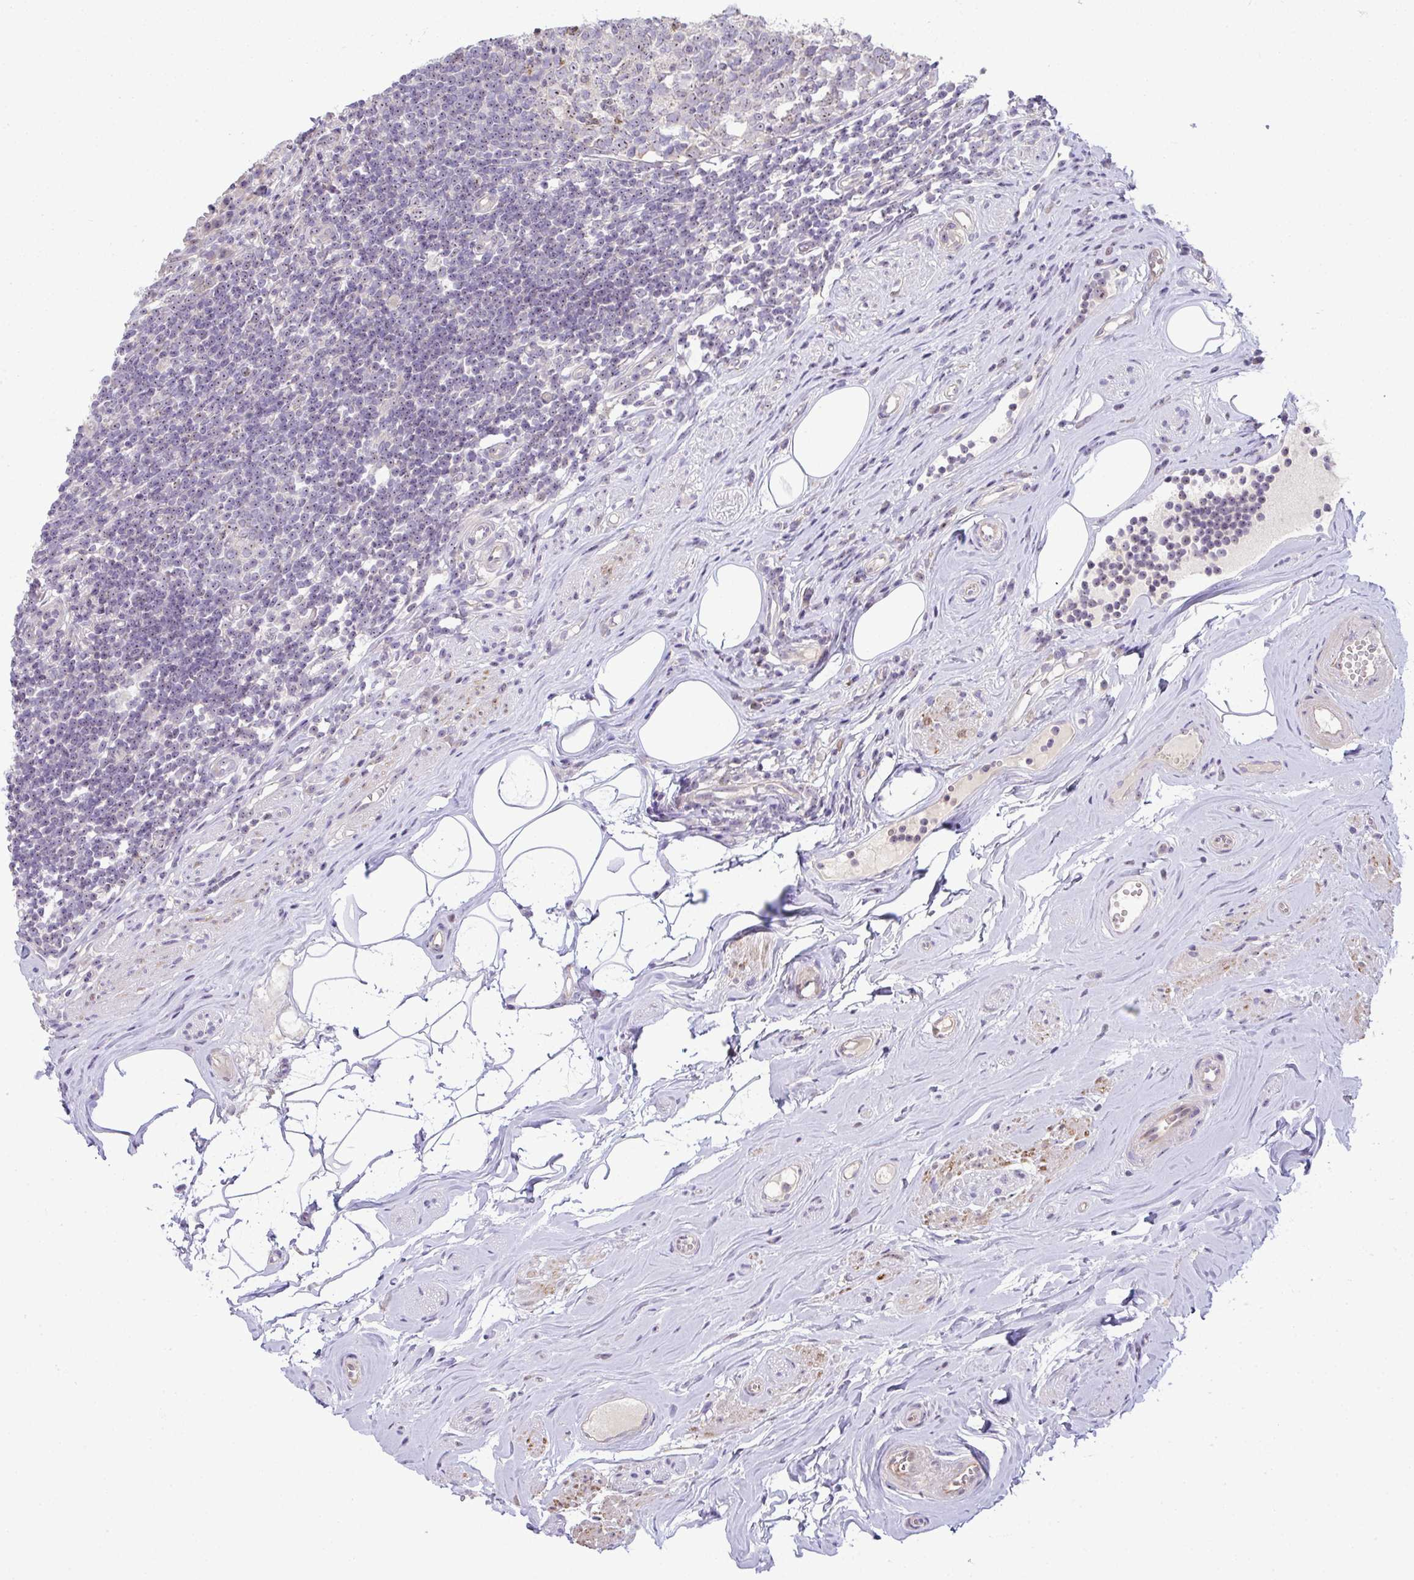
{"staining": {"intensity": "moderate", "quantity": "25%-75%", "location": "cytoplasmic/membranous,nuclear"}, "tissue": "appendix", "cell_type": "Glandular cells", "image_type": "normal", "snomed": [{"axis": "morphology", "description": "Normal tissue, NOS"}, {"axis": "topography", "description": "Appendix"}], "caption": "Protein analysis of normal appendix displays moderate cytoplasmic/membranous,nuclear positivity in about 25%-75% of glandular cells. The protein of interest is shown in brown color, while the nuclei are stained blue.", "gene": "NT5C1A", "patient": {"sex": "female", "age": 56}}